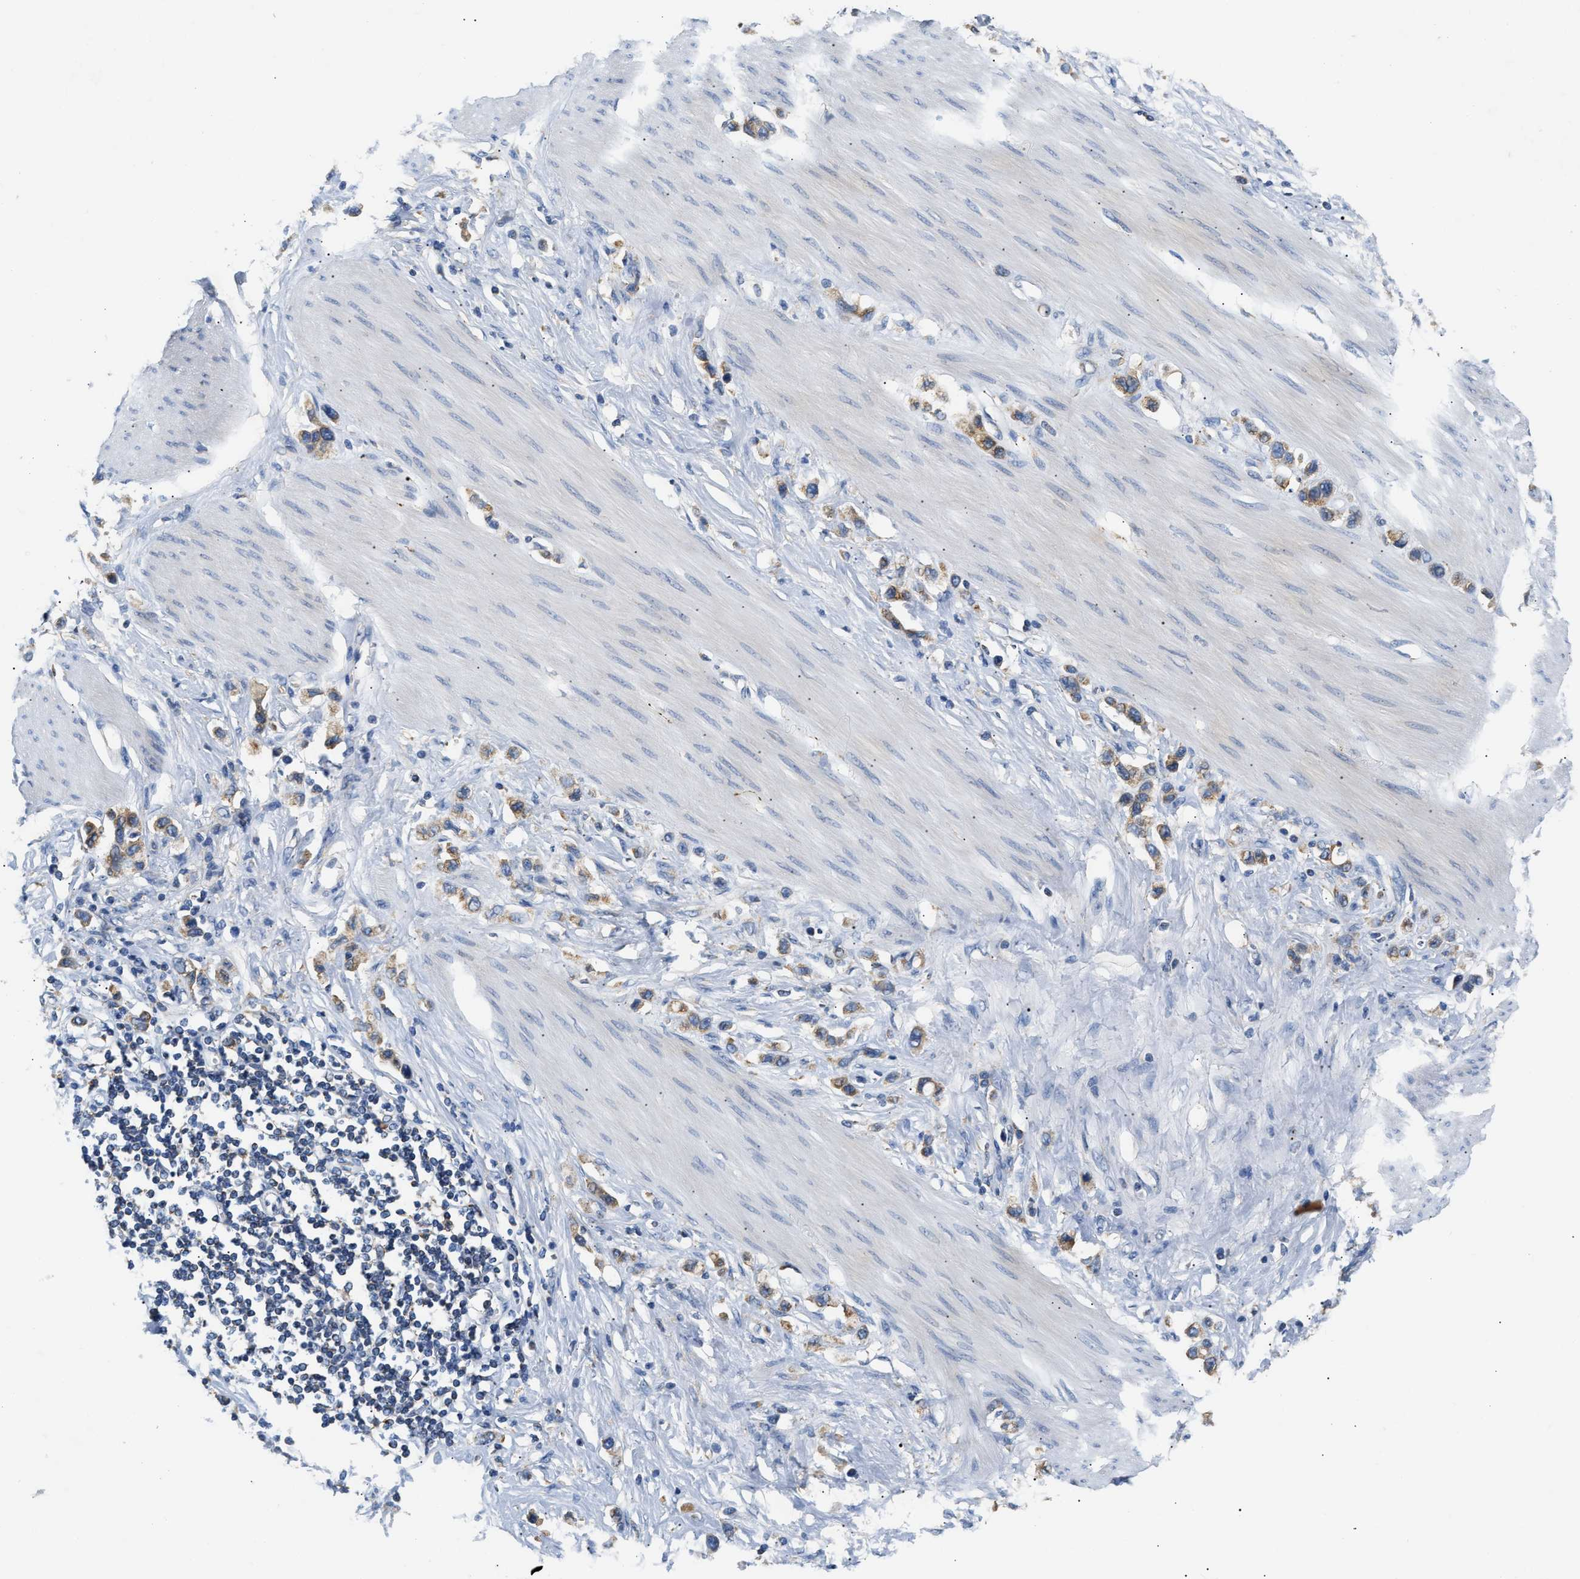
{"staining": {"intensity": "weak", "quantity": "25%-75%", "location": "cytoplasmic/membranous"}, "tissue": "stomach cancer", "cell_type": "Tumor cells", "image_type": "cancer", "snomed": [{"axis": "morphology", "description": "Adenocarcinoma, NOS"}, {"axis": "topography", "description": "Stomach"}], "caption": "IHC (DAB) staining of human stomach adenocarcinoma reveals weak cytoplasmic/membranous protein expression in approximately 25%-75% of tumor cells.", "gene": "HDHD3", "patient": {"sex": "female", "age": 65}}